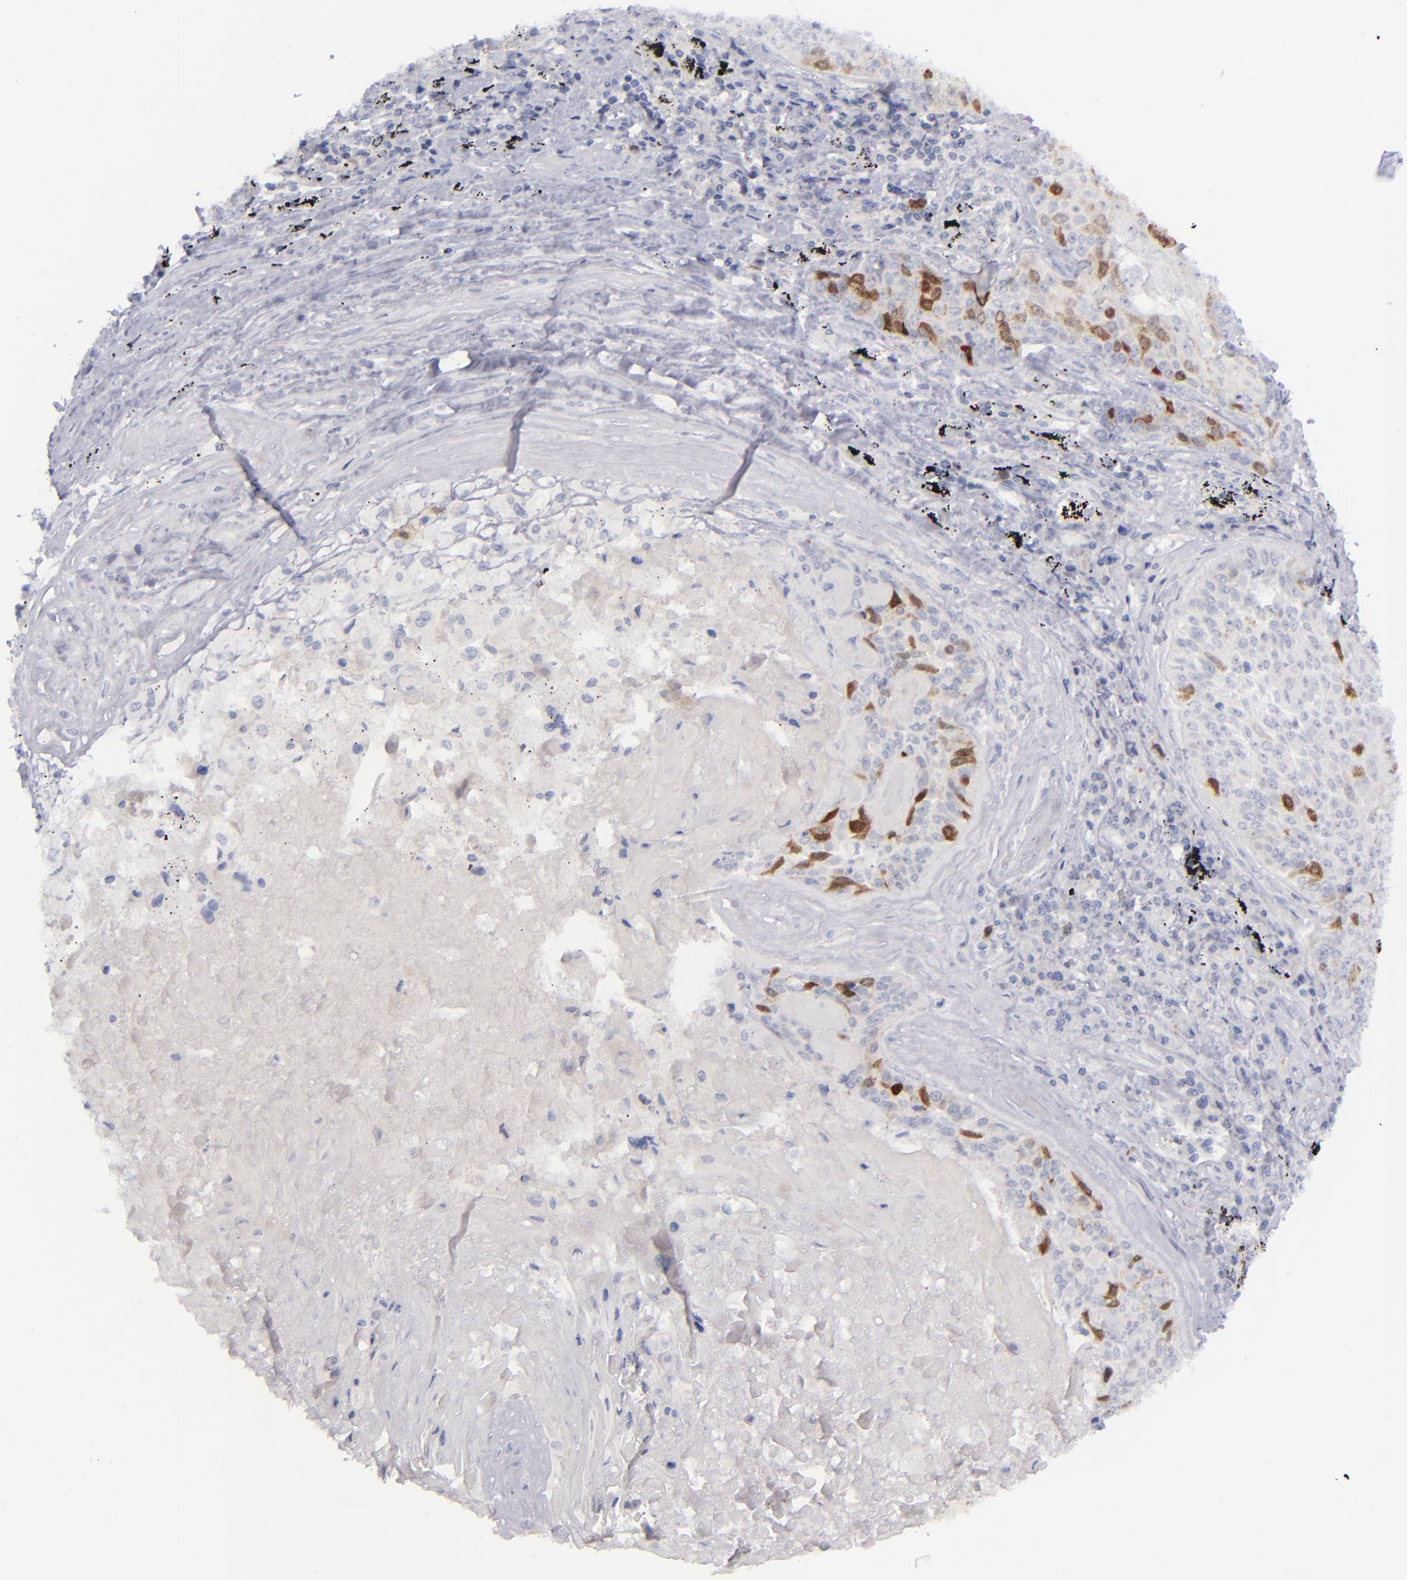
{"staining": {"intensity": "moderate", "quantity": "<25%", "location": "cytoplasmic/membranous,nuclear"}, "tissue": "lung cancer", "cell_type": "Tumor cells", "image_type": "cancer", "snomed": [{"axis": "morphology", "description": "Adenocarcinoma, NOS"}, {"axis": "topography", "description": "Lung"}], "caption": "This is an image of immunohistochemistry (IHC) staining of lung adenocarcinoma, which shows moderate expression in the cytoplasmic/membranous and nuclear of tumor cells.", "gene": "AURKA", "patient": {"sex": "male", "age": 60}}